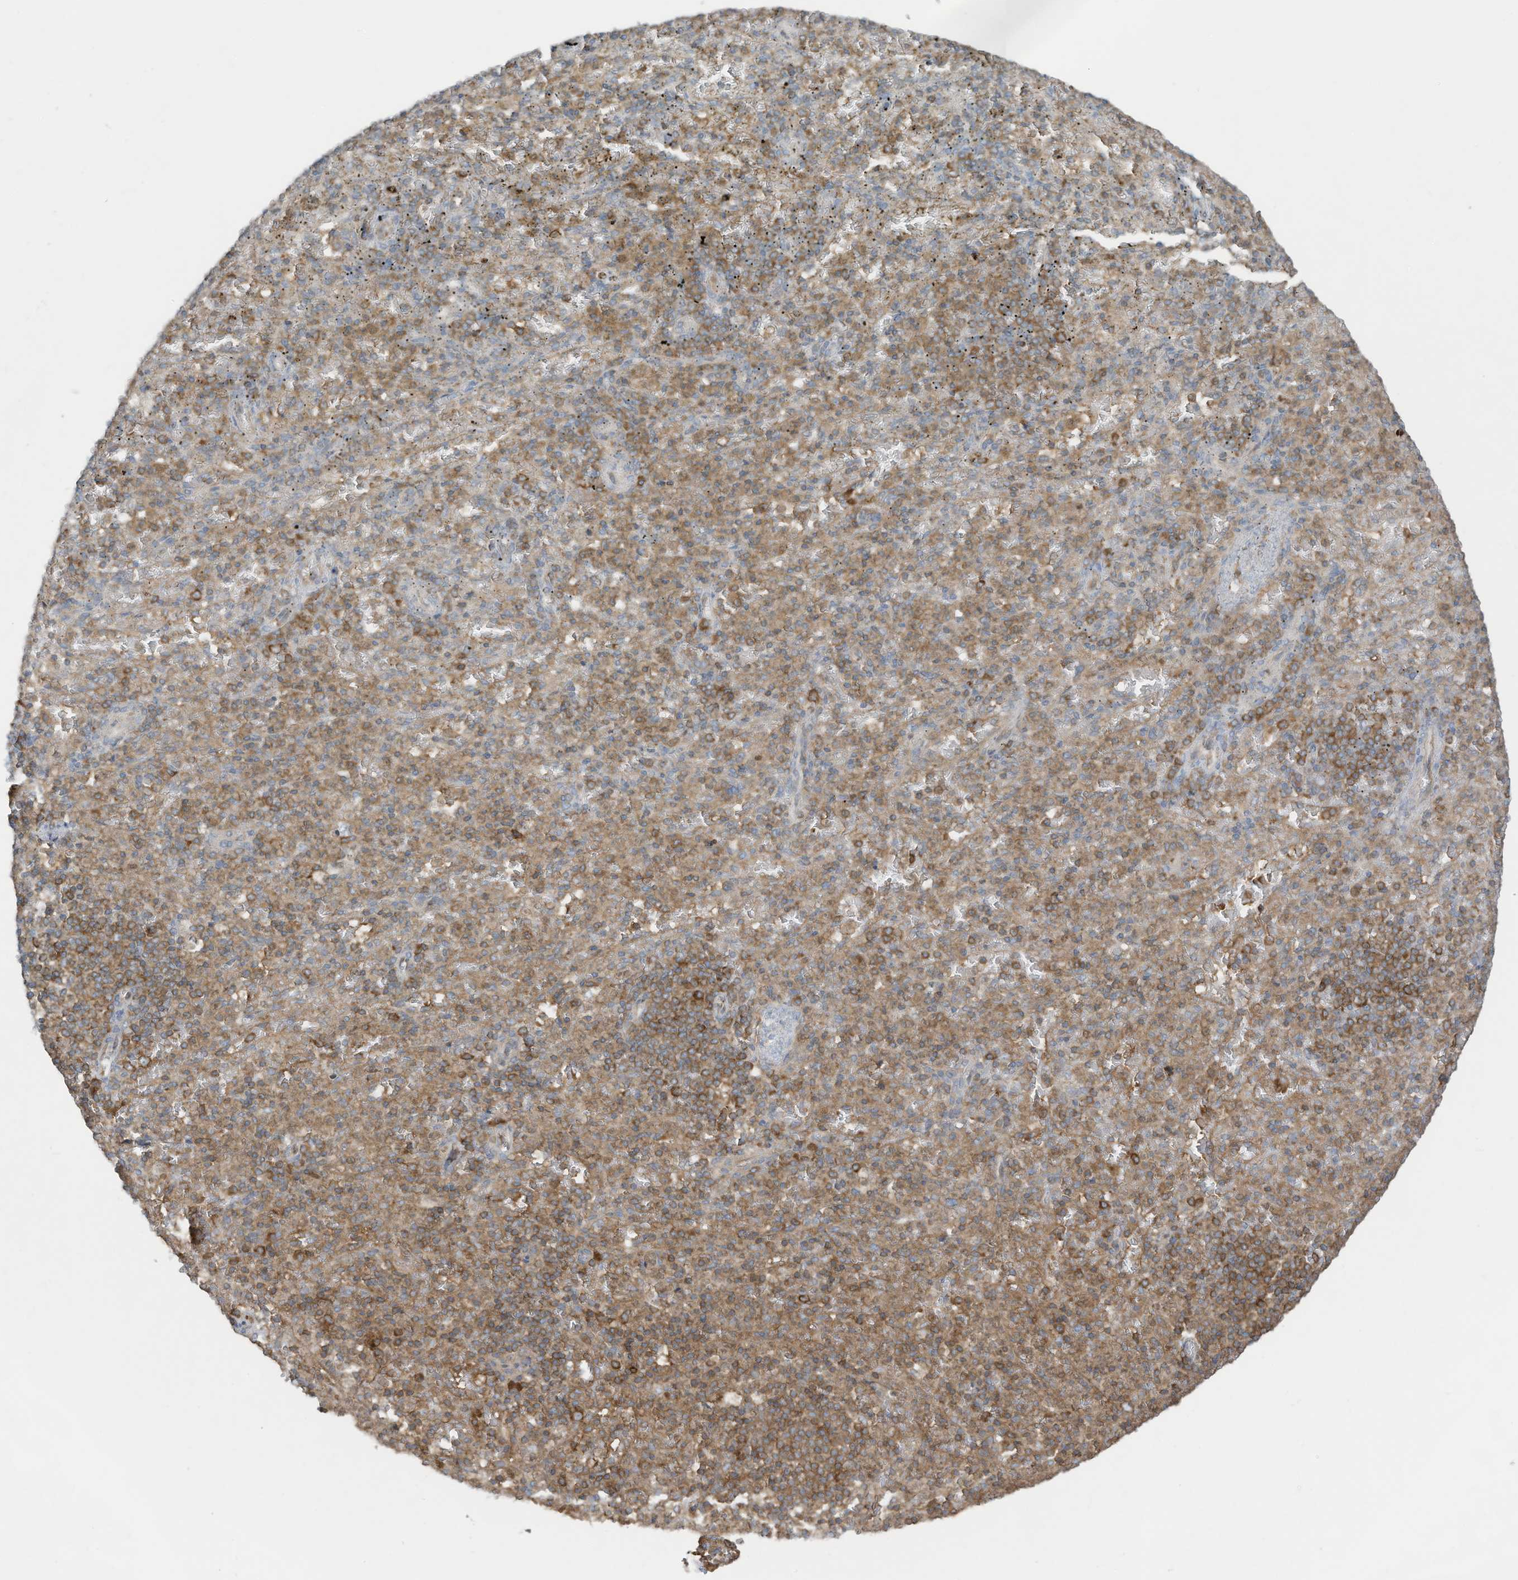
{"staining": {"intensity": "moderate", "quantity": "25%-75%", "location": "cytoplasmic/membranous"}, "tissue": "spleen", "cell_type": "Cells in red pulp", "image_type": "normal", "snomed": [{"axis": "morphology", "description": "Normal tissue, NOS"}, {"axis": "topography", "description": "Spleen"}], "caption": "This micrograph demonstrates immunohistochemistry (IHC) staining of benign human spleen, with medium moderate cytoplasmic/membranous staining in about 25%-75% of cells in red pulp.", "gene": "OLA1", "patient": {"sex": "female", "age": 74}}